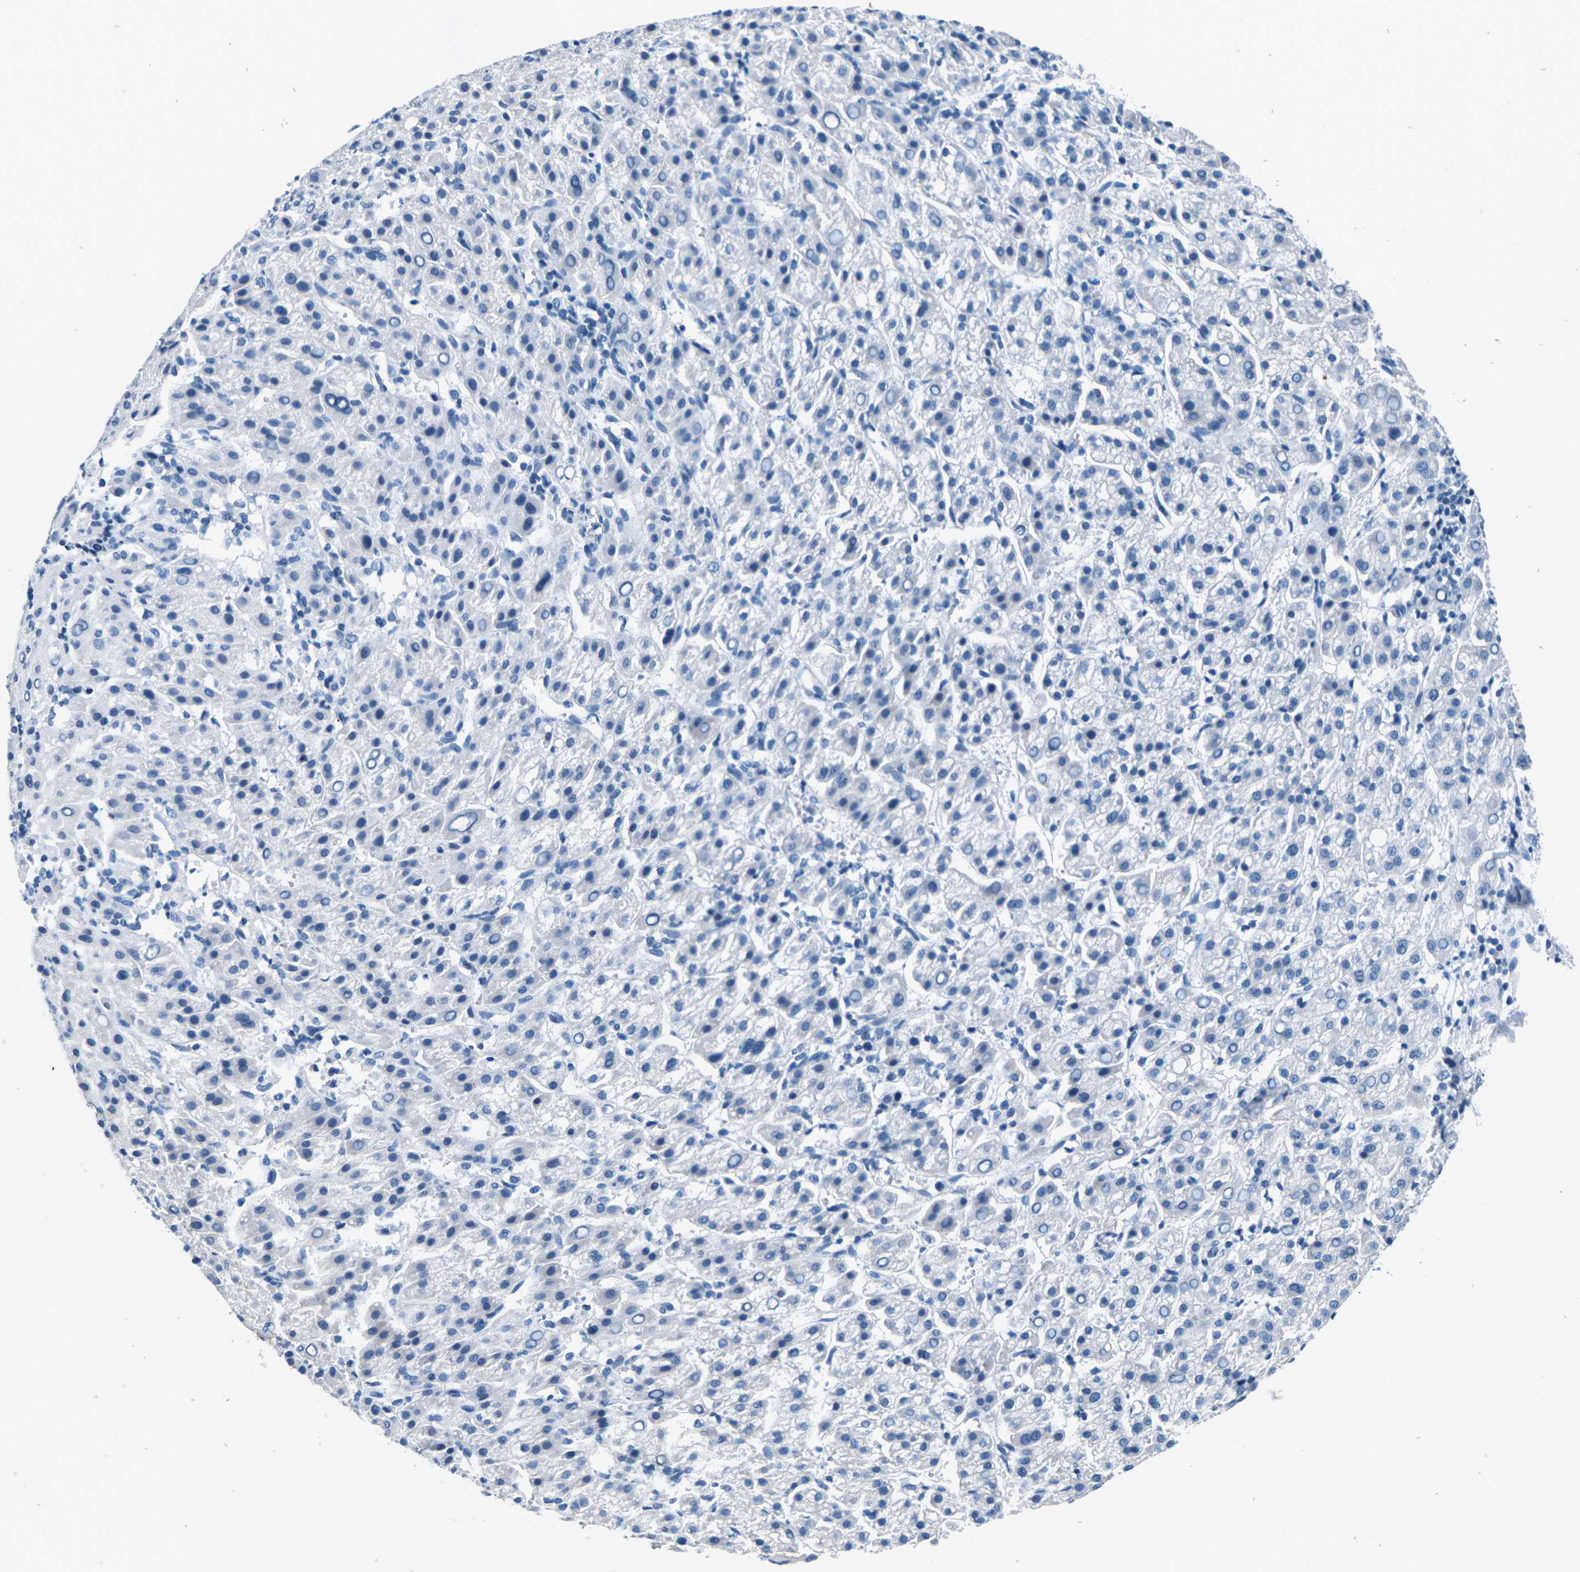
{"staining": {"intensity": "negative", "quantity": "none", "location": "none"}, "tissue": "liver cancer", "cell_type": "Tumor cells", "image_type": "cancer", "snomed": [{"axis": "morphology", "description": "Carcinoma, Hepatocellular, NOS"}, {"axis": "topography", "description": "Liver"}], "caption": "Immunohistochemical staining of human liver hepatocellular carcinoma demonstrates no significant positivity in tumor cells.", "gene": "UMOD", "patient": {"sex": "female", "age": 58}}